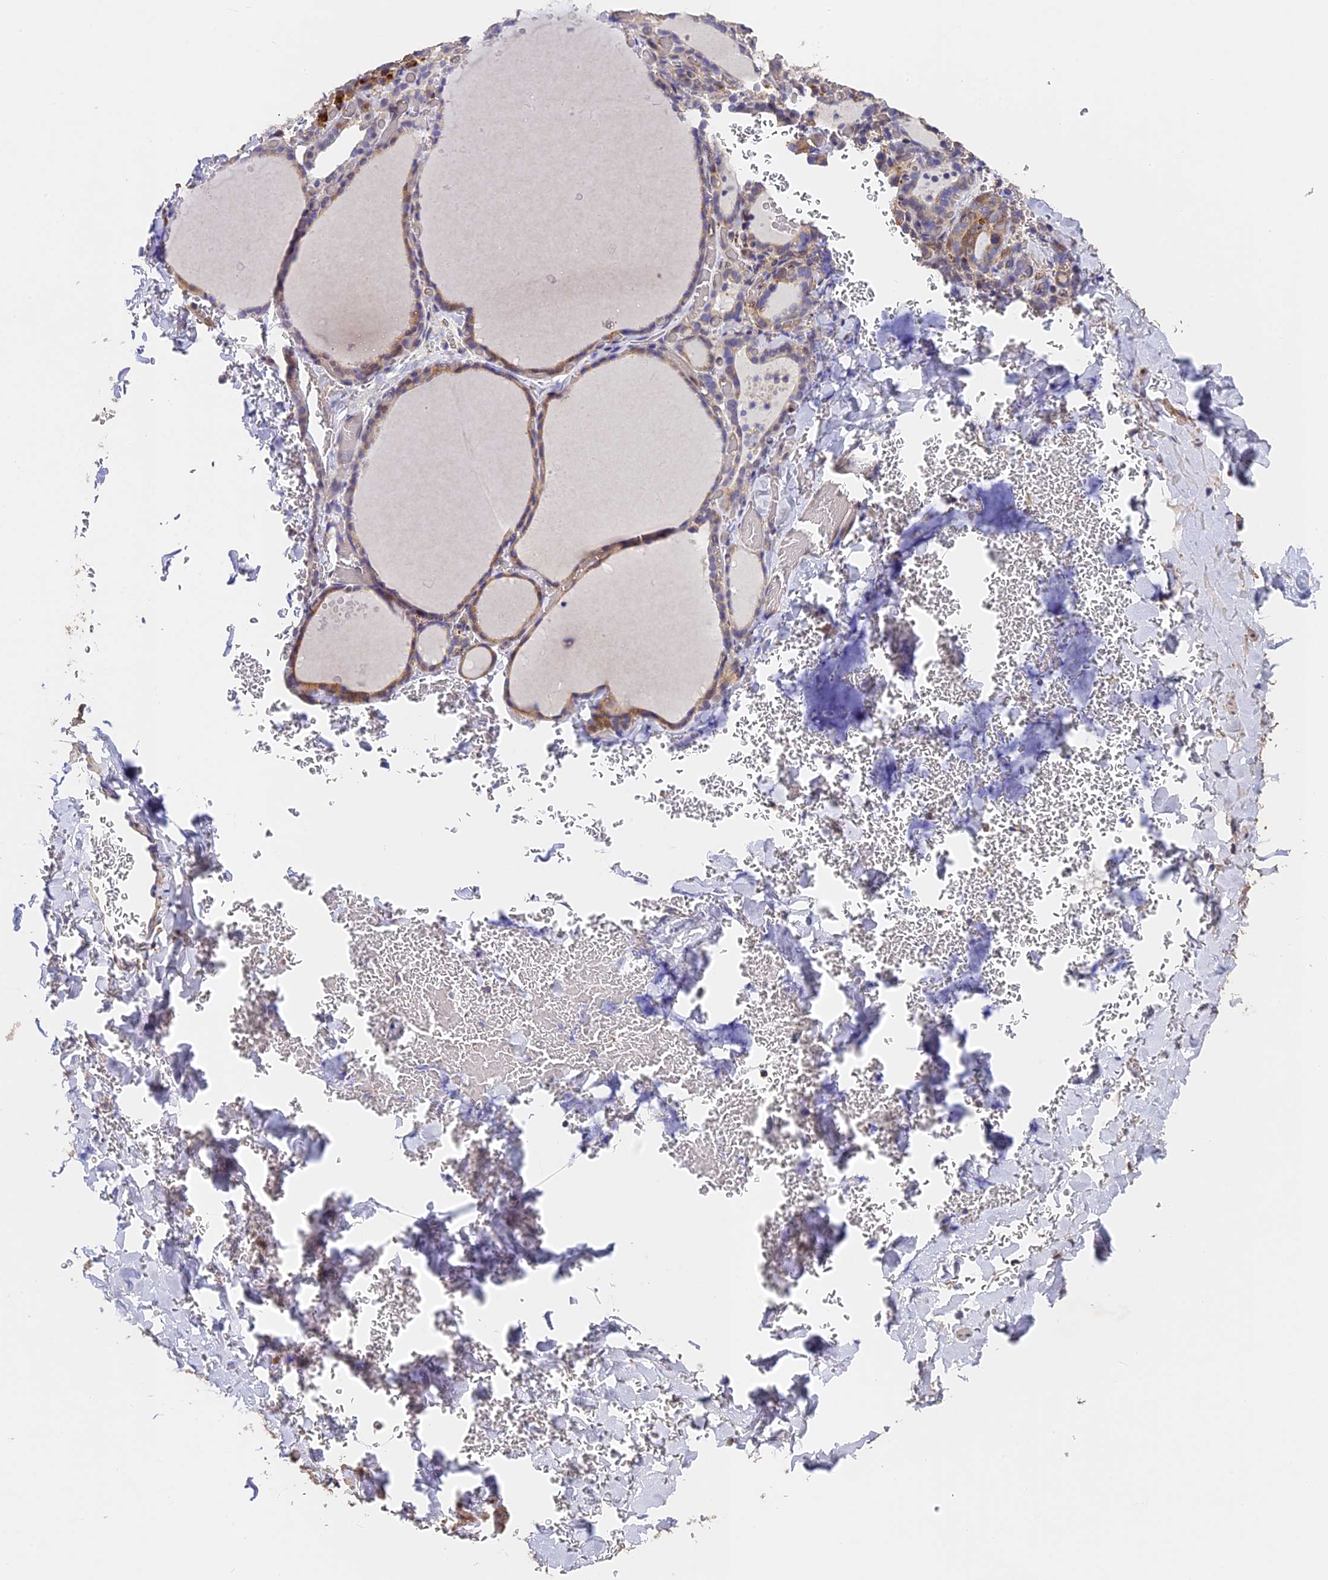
{"staining": {"intensity": "moderate", "quantity": "<25%", "location": "cytoplasmic/membranous"}, "tissue": "thyroid gland", "cell_type": "Glandular cells", "image_type": "normal", "snomed": [{"axis": "morphology", "description": "Normal tissue, NOS"}, {"axis": "topography", "description": "Thyroid gland"}], "caption": "High-power microscopy captured an immunohistochemistry (IHC) photomicrograph of unremarkable thyroid gland, revealing moderate cytoplasmic/membranous staining in about <25% of glandular cells. Immunohistochemistry (ihc) stains the protein in brown and the nuclei are stained blue.", "gene": "SLC11A1", "patient": {"sex": "female", "age": 39}}